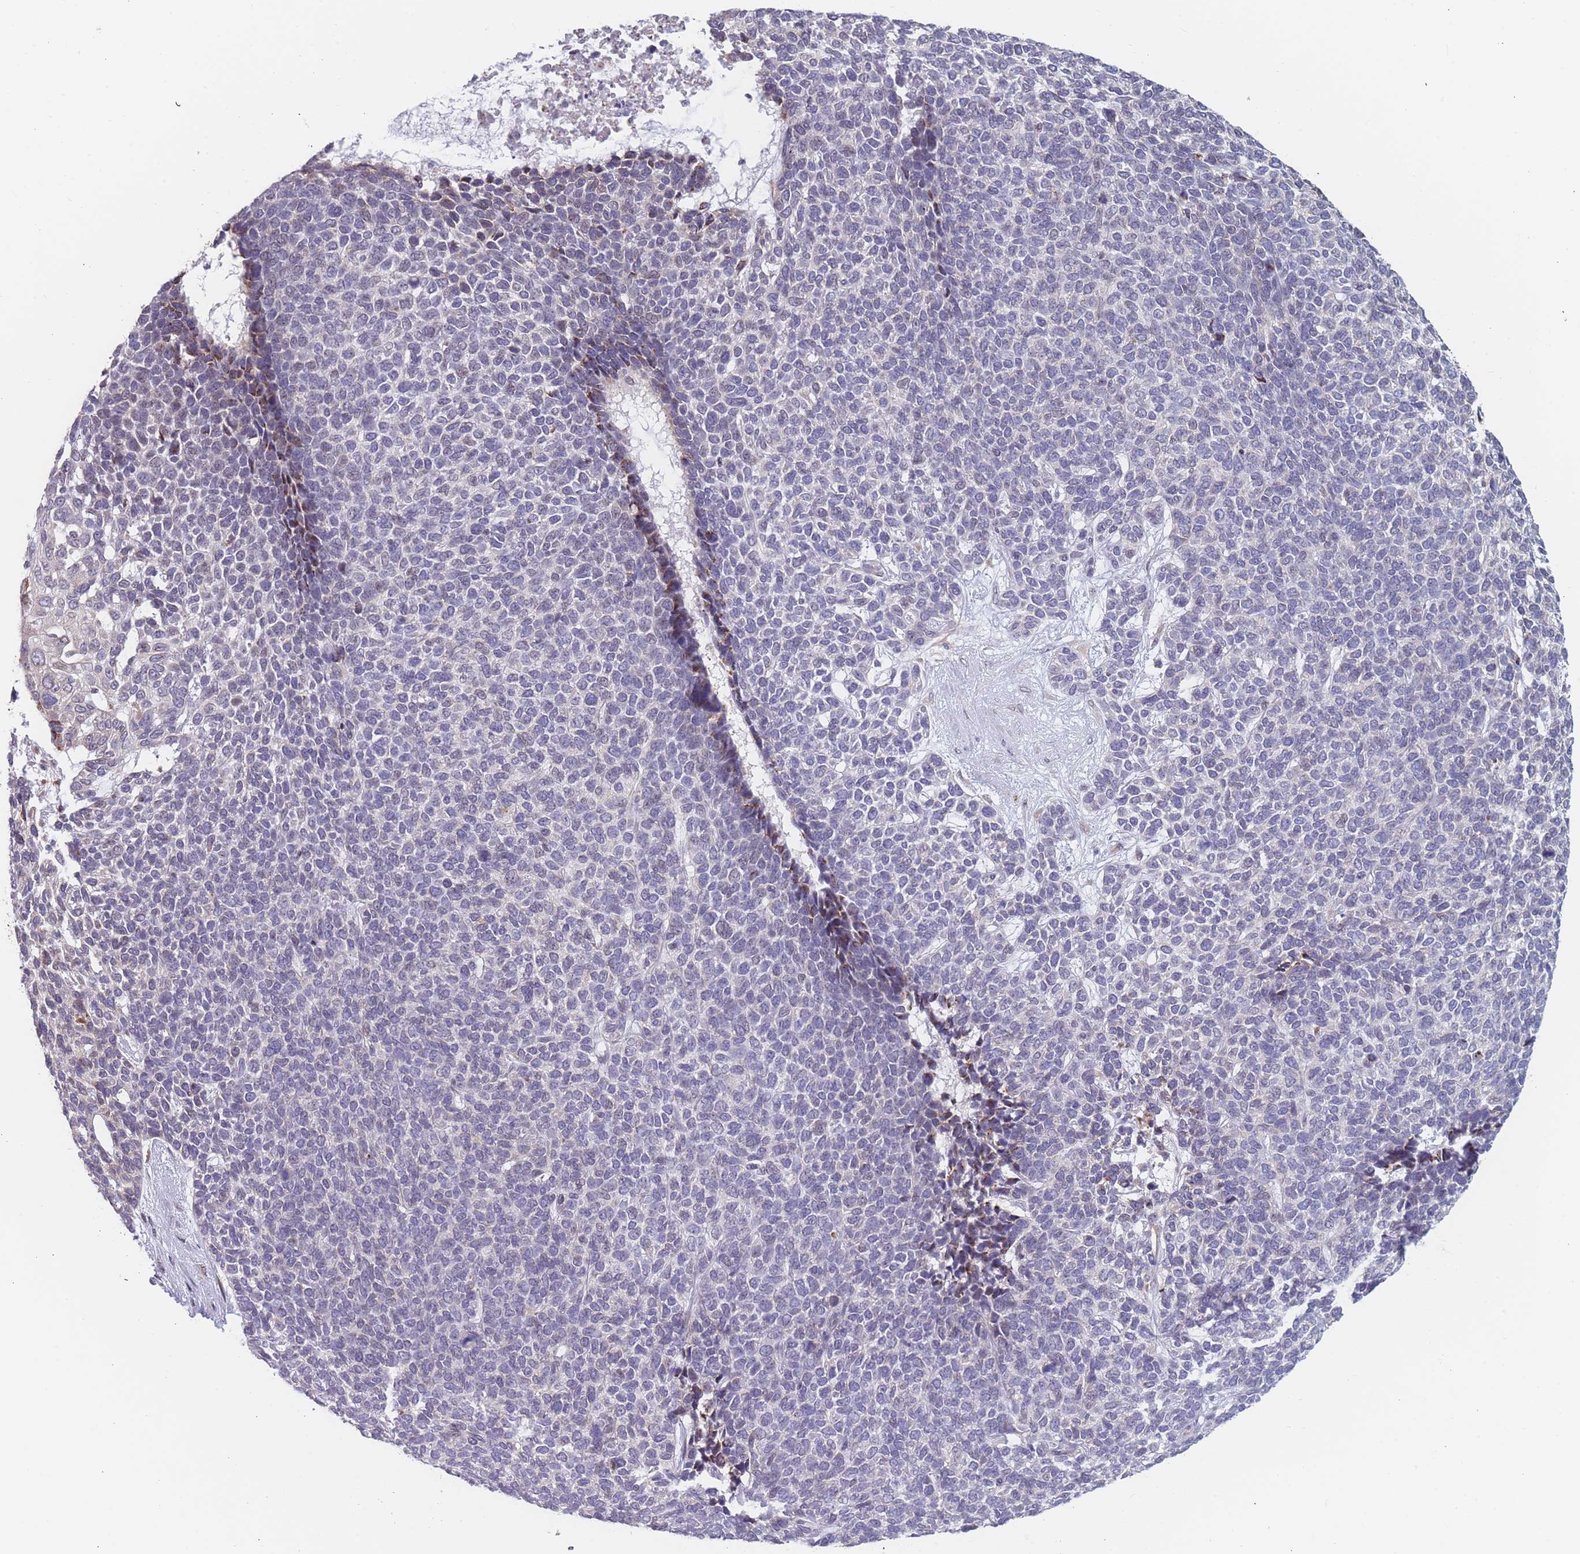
{"staining": {"intensity": "negative", "quantity": "none", "location": "none"}, "tissue": "skin cancer", "cell_type": "Tumor cells", "image_type": "cancer", "snomed": [{"axis": "morphology", "description": "Basal cell carcinoma"}, {"axis": "topography", "description": "Skin"}], "caption": "DAB (3,3'-diaminobenzidine) immunohistochemical staining of human skin cancer (basal cell carcinoma) reveals no significant staining in tumor cells.", "gene": "TMED10", "patient": {"sex": "female", "age": 84}}